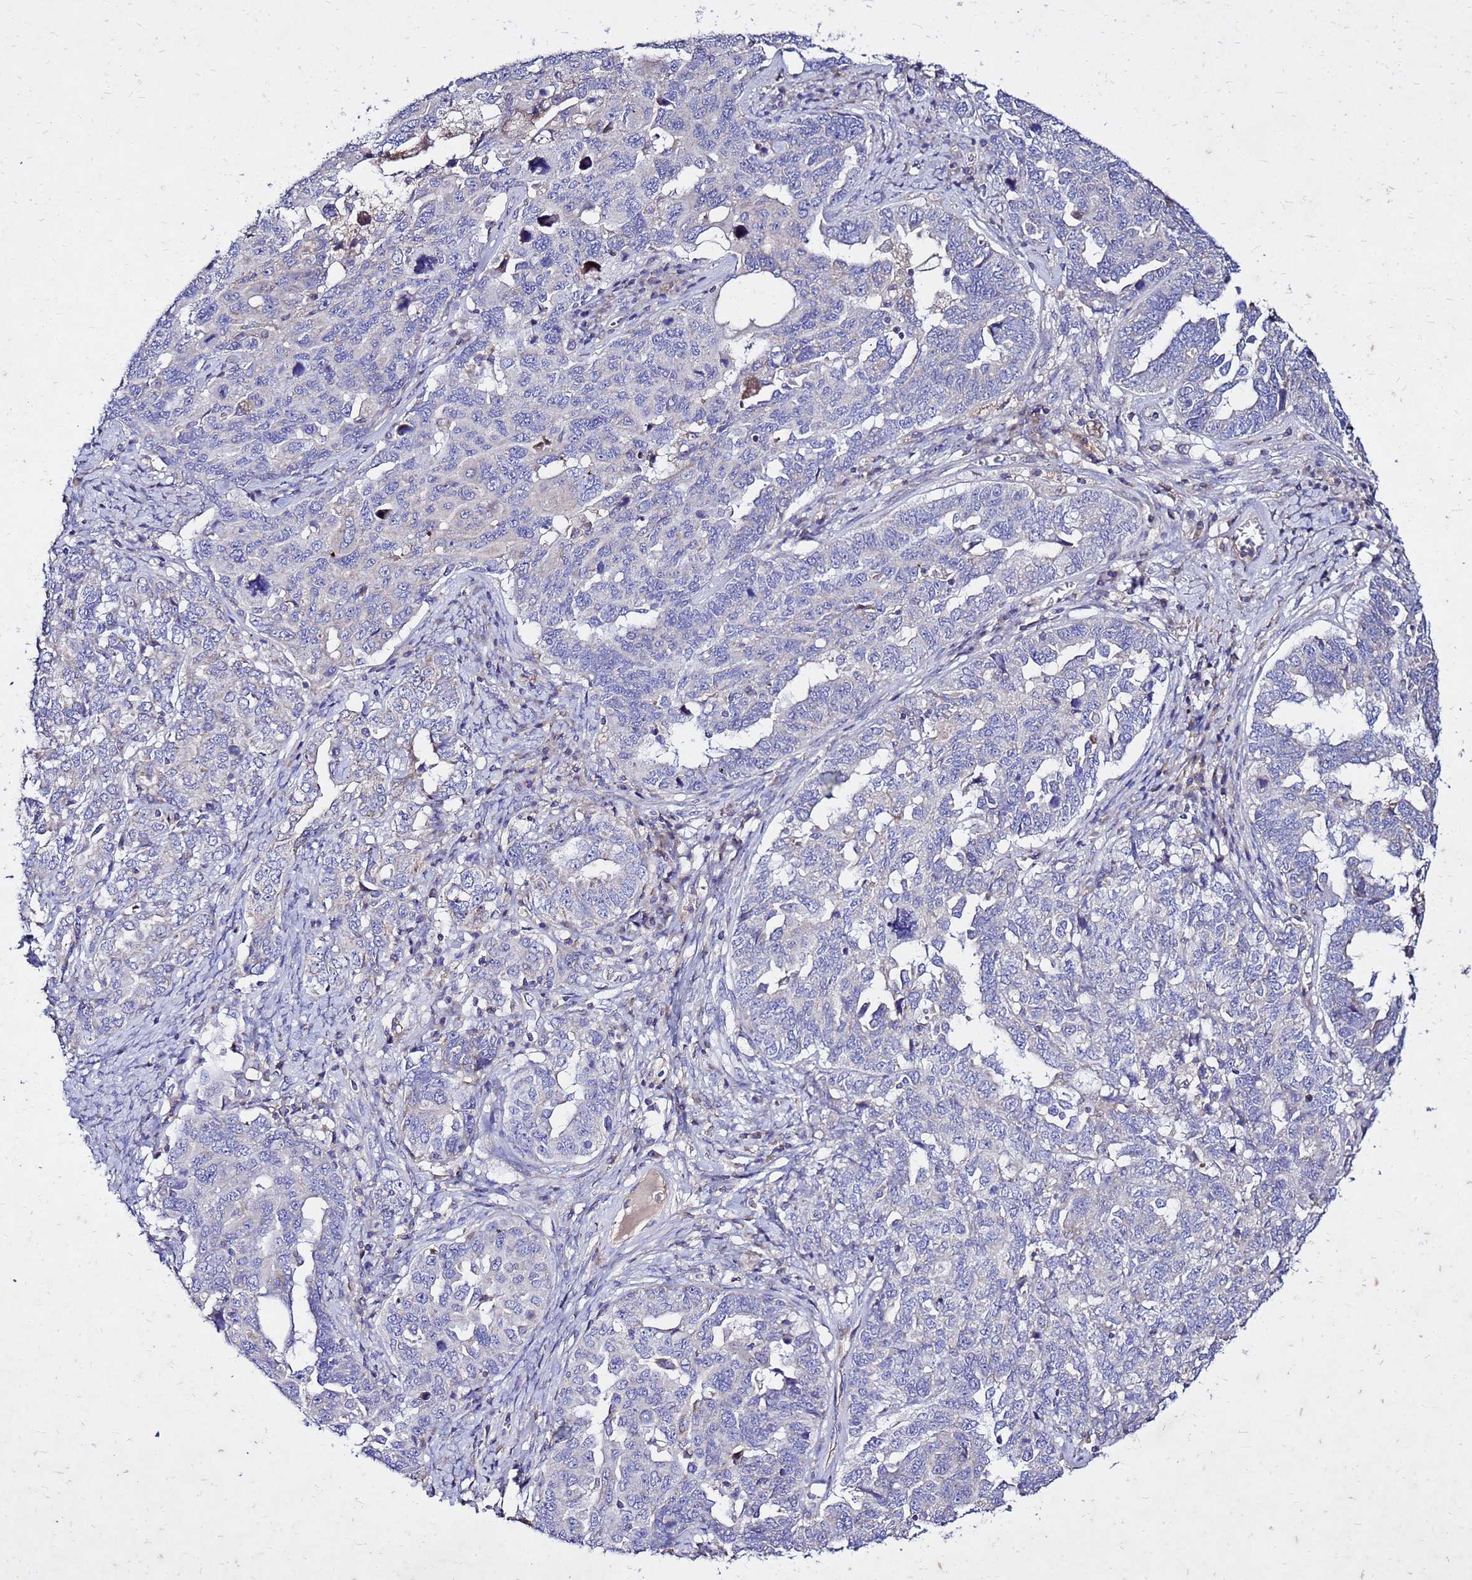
{"staining": {"intensity": "negative", "quantity": "none", "location": "none"}, "tissue": "ovarian cancer", "cell_type": "Tumor cells", "image_type": "cancer", "snomed": [{"axis": "morphology", "description": "Carcinoma, endometroid"}, {"axis": "topography", "description": "Ovary"}], "caption": "A micrograph of human ovarian cancer is negative for staining in tumor cells.", "gene": "COX14", "patient": {"sex": "female", "age": 62}}